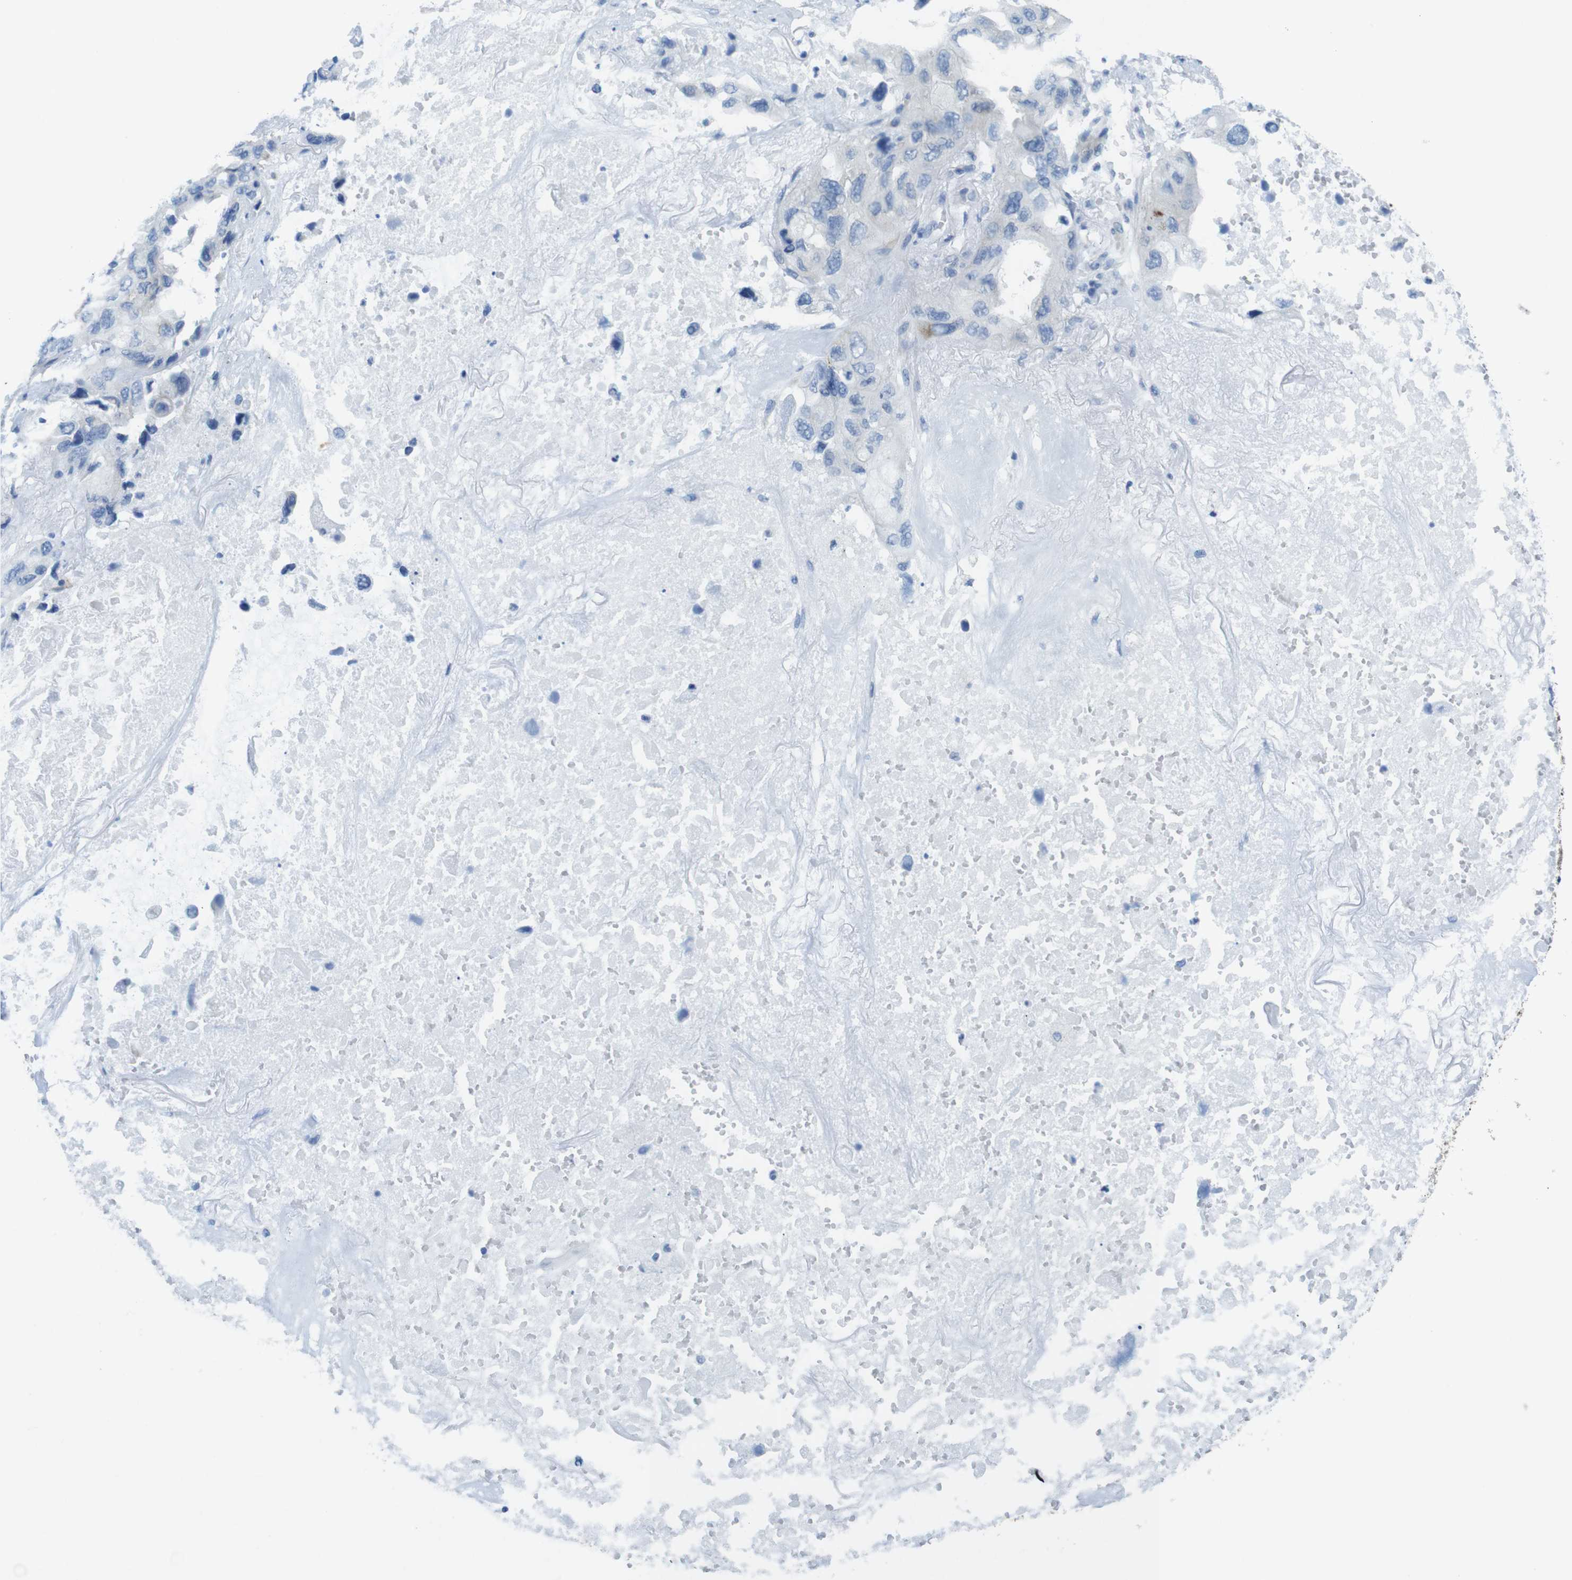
{"staining": {"intensity": "weak", "quantity": "<25%", "location": "cytoplasmic/membranous"}, "tissue": "lung cancer", "cell_type": "Tumor cells", "image_type": "cancer", "snomed": [{"axis": "morphology", "description": "Squamous cell carcinoma, NOS"}, {"axis": "topography", "description": "Lung"}], "caption": "Immunohistochemistry (IHC) of human lung cancer displays no staining in tumor cells.", "gene": "ASIC5", "patient": {"sex": "female", "age": 73}}